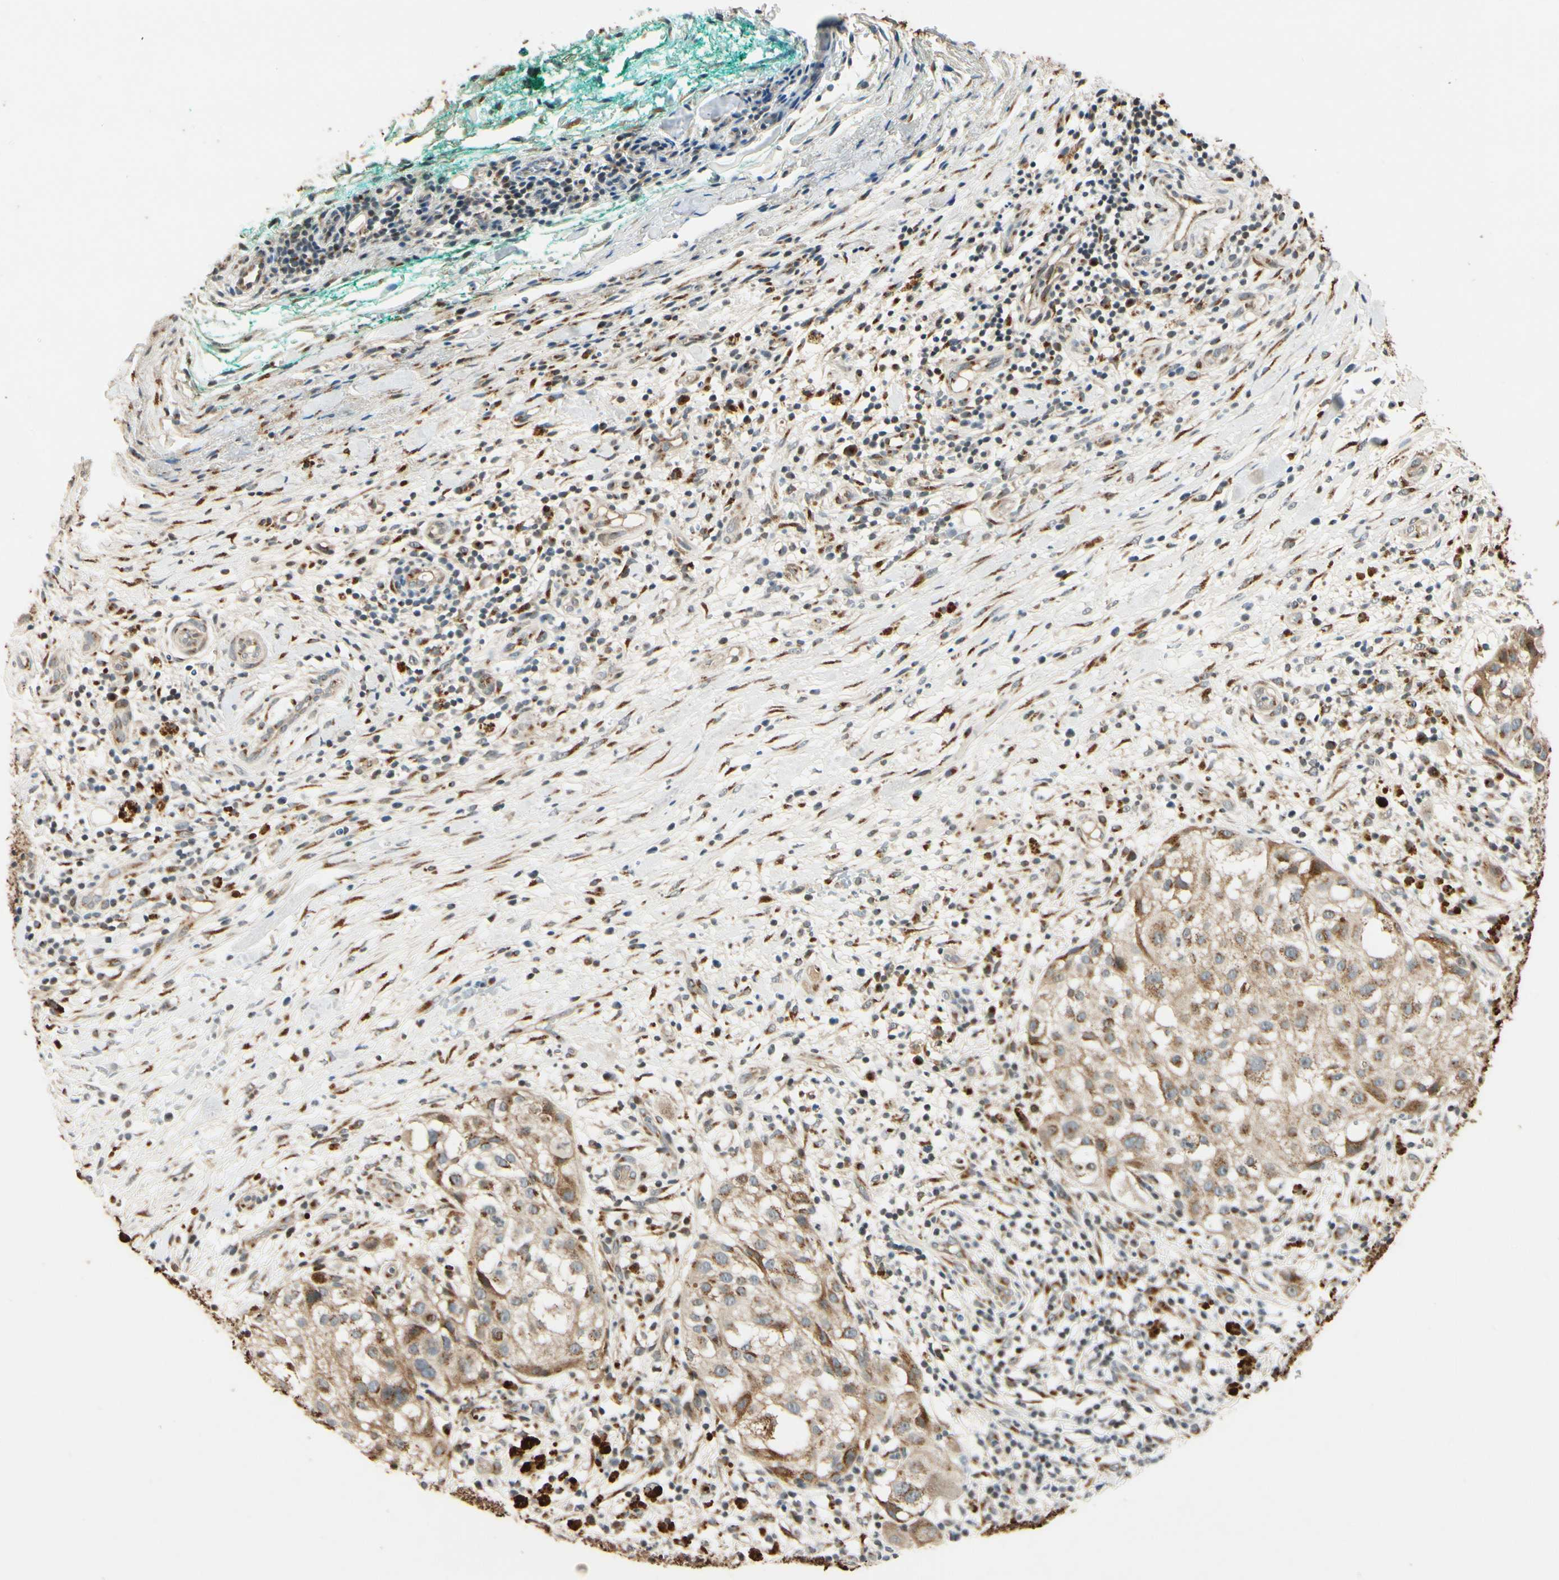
{"staining": {"intensity": "weak", "quantity": "<25%", "location": "cytoplasmic/membranous"}, "tissue": "melanoma", "cell_type": "Tumor cells", "image_type": "cancer", "snomed": [{"axis": "morphology", "description": "Necrosis, NOS"}, {"axis": "morphology", "description": "Malignant melanoma, NOS"}, {"axis": "topography", "description": "Skin"}], "caption": "Micrograph shows no protein expression in tumor cells of malignant melanoma tissue. Nuclei are stained in blue.", "gene": "NEO1", "patient": {"sex": "female", "age": 87}}